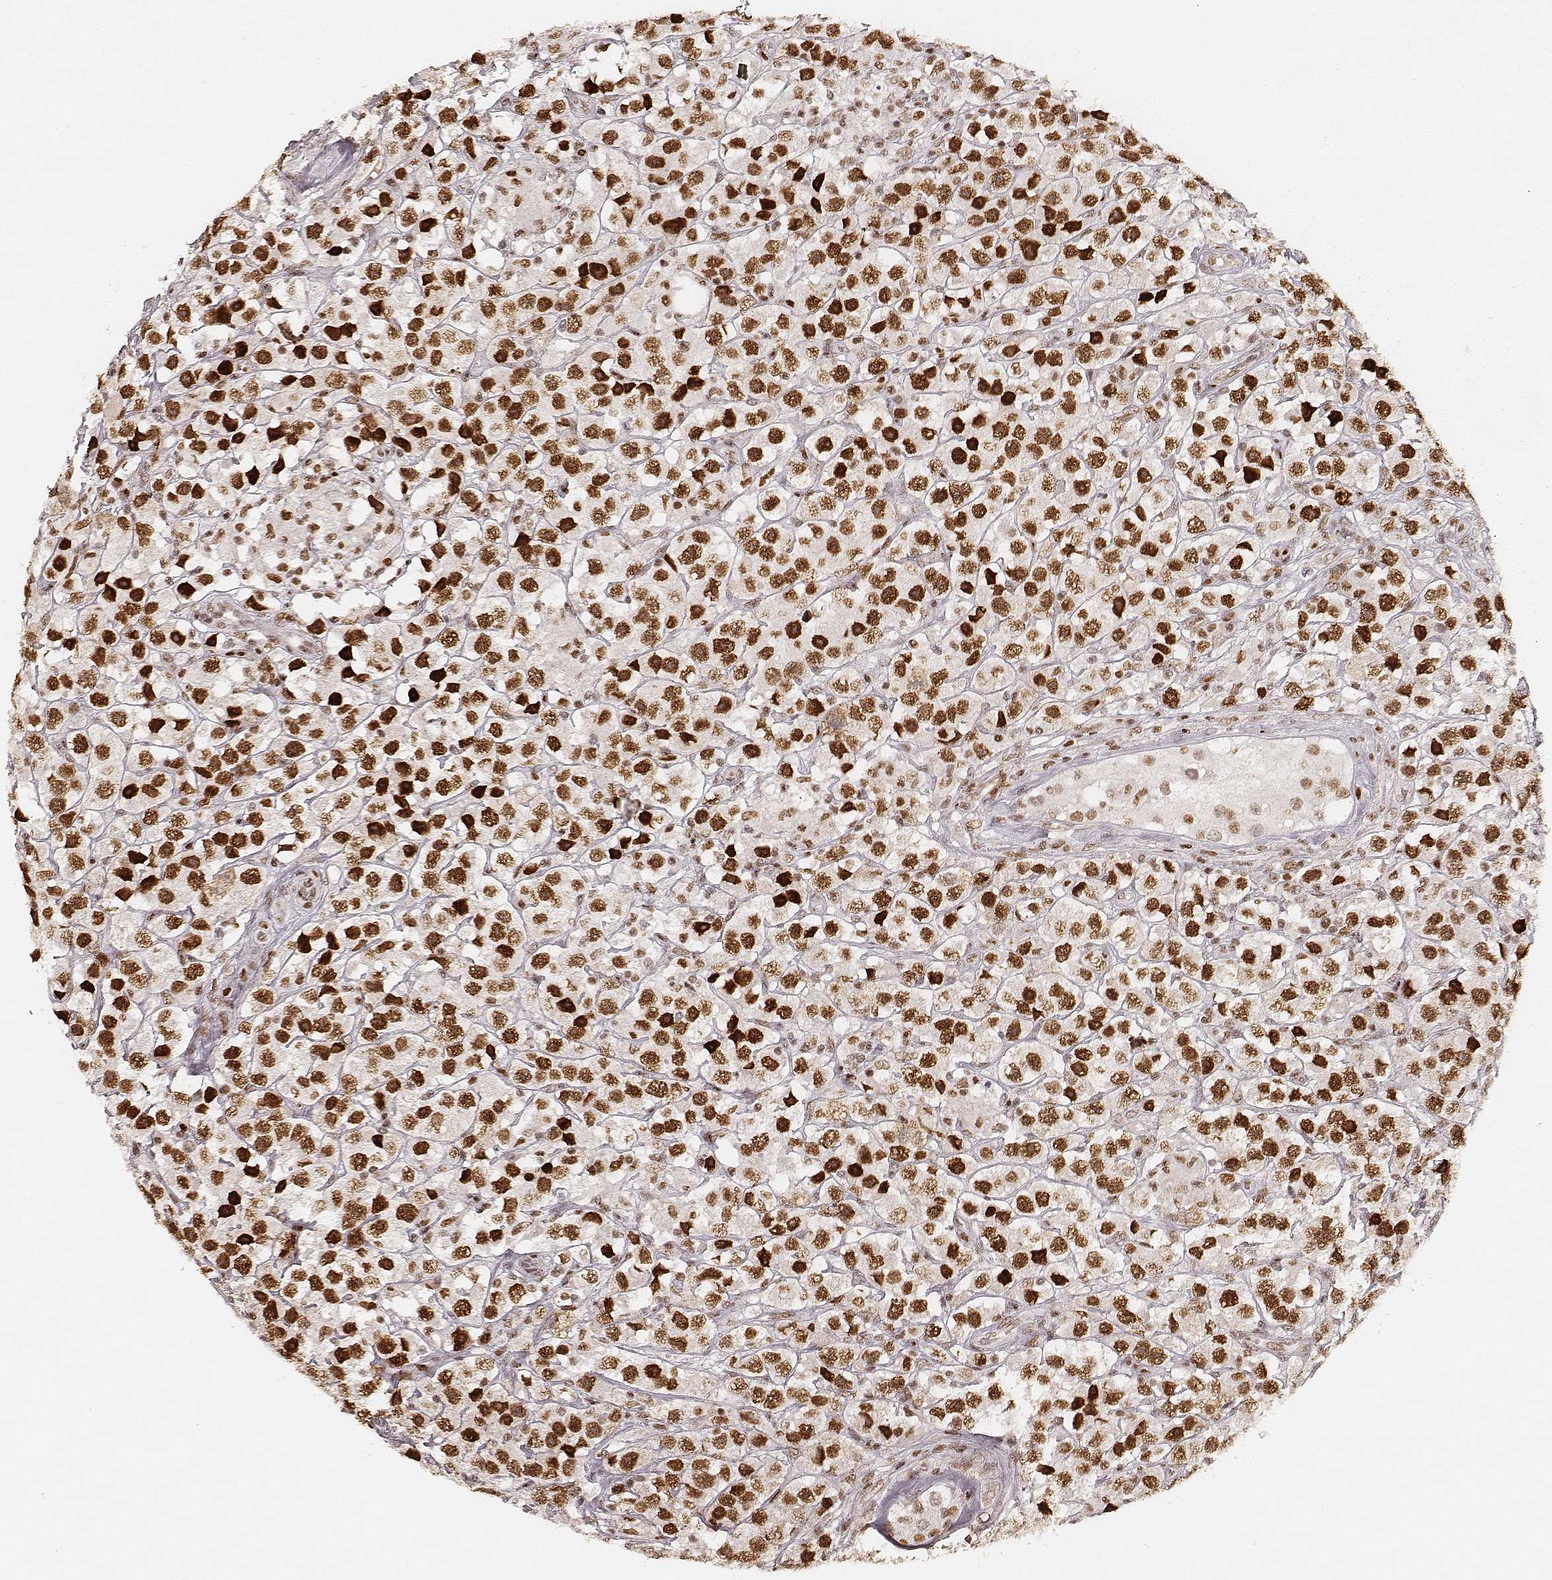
{"staining": {"intensity": "strong", "quantity": ">75%", "location": "nuclear"}, "tissue": "testis cancer", "cell_type": "Tumor cells", "image_type": "cancer", "snomed": [{"axis": "morphology", "description": "Seminoma, NOS"}, {"axis": "topography", "description": "Testis"}], "caption": "High-power microscopy captured an immunohistochemistry (IHC) photomicrograph of testis cancer, revealing strong nuclear expression in about >75% of tumor cells. (IHC, brightfield microscopy, high magnification).", "gene": "HNRNPC", "patient": {"sex": "male", "age": 45}}